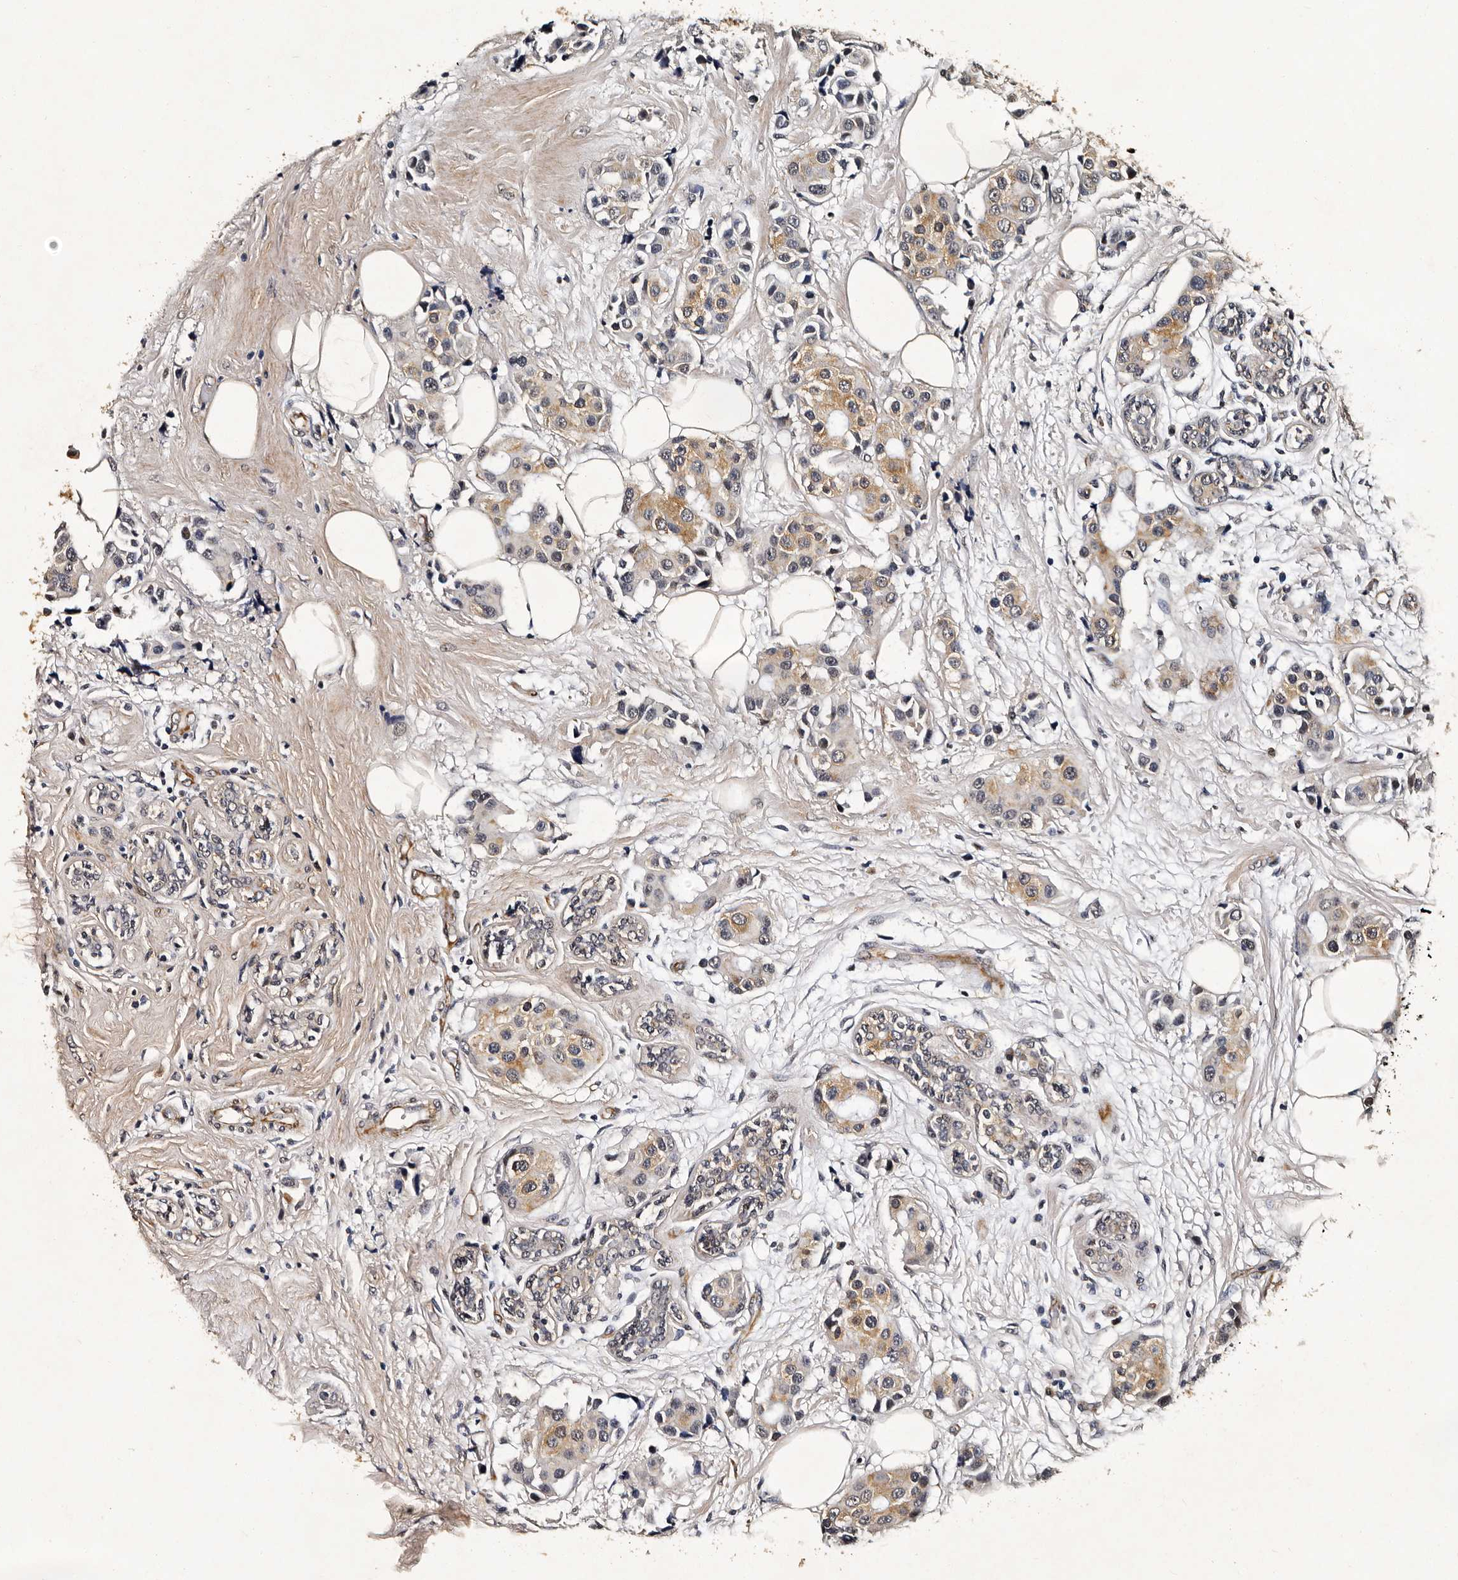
{"staining": {"intensity": "moderate", "quantity": ">75%", "location": "cytoplasmic/membranous"}, "tissue": "breast cancer", "cell_type": "Tumor cells", "image_type": "cancer", "snomed": [{"axis": "morphology", "description": "Normal tissue, NOS"}, {"axis": "morphology", "description": "Duct carcinoma"}, {"axis": "topography", "description": "Breast"}], "caption": "Human invasive ductal carcinoma (breast) stained with a brown dye displays moderate cytoplasmic/membranous positive staining in about >75% of tumor cells.", "gene": "CPNE3", "patient": {"sex": "female", "age": 39}}